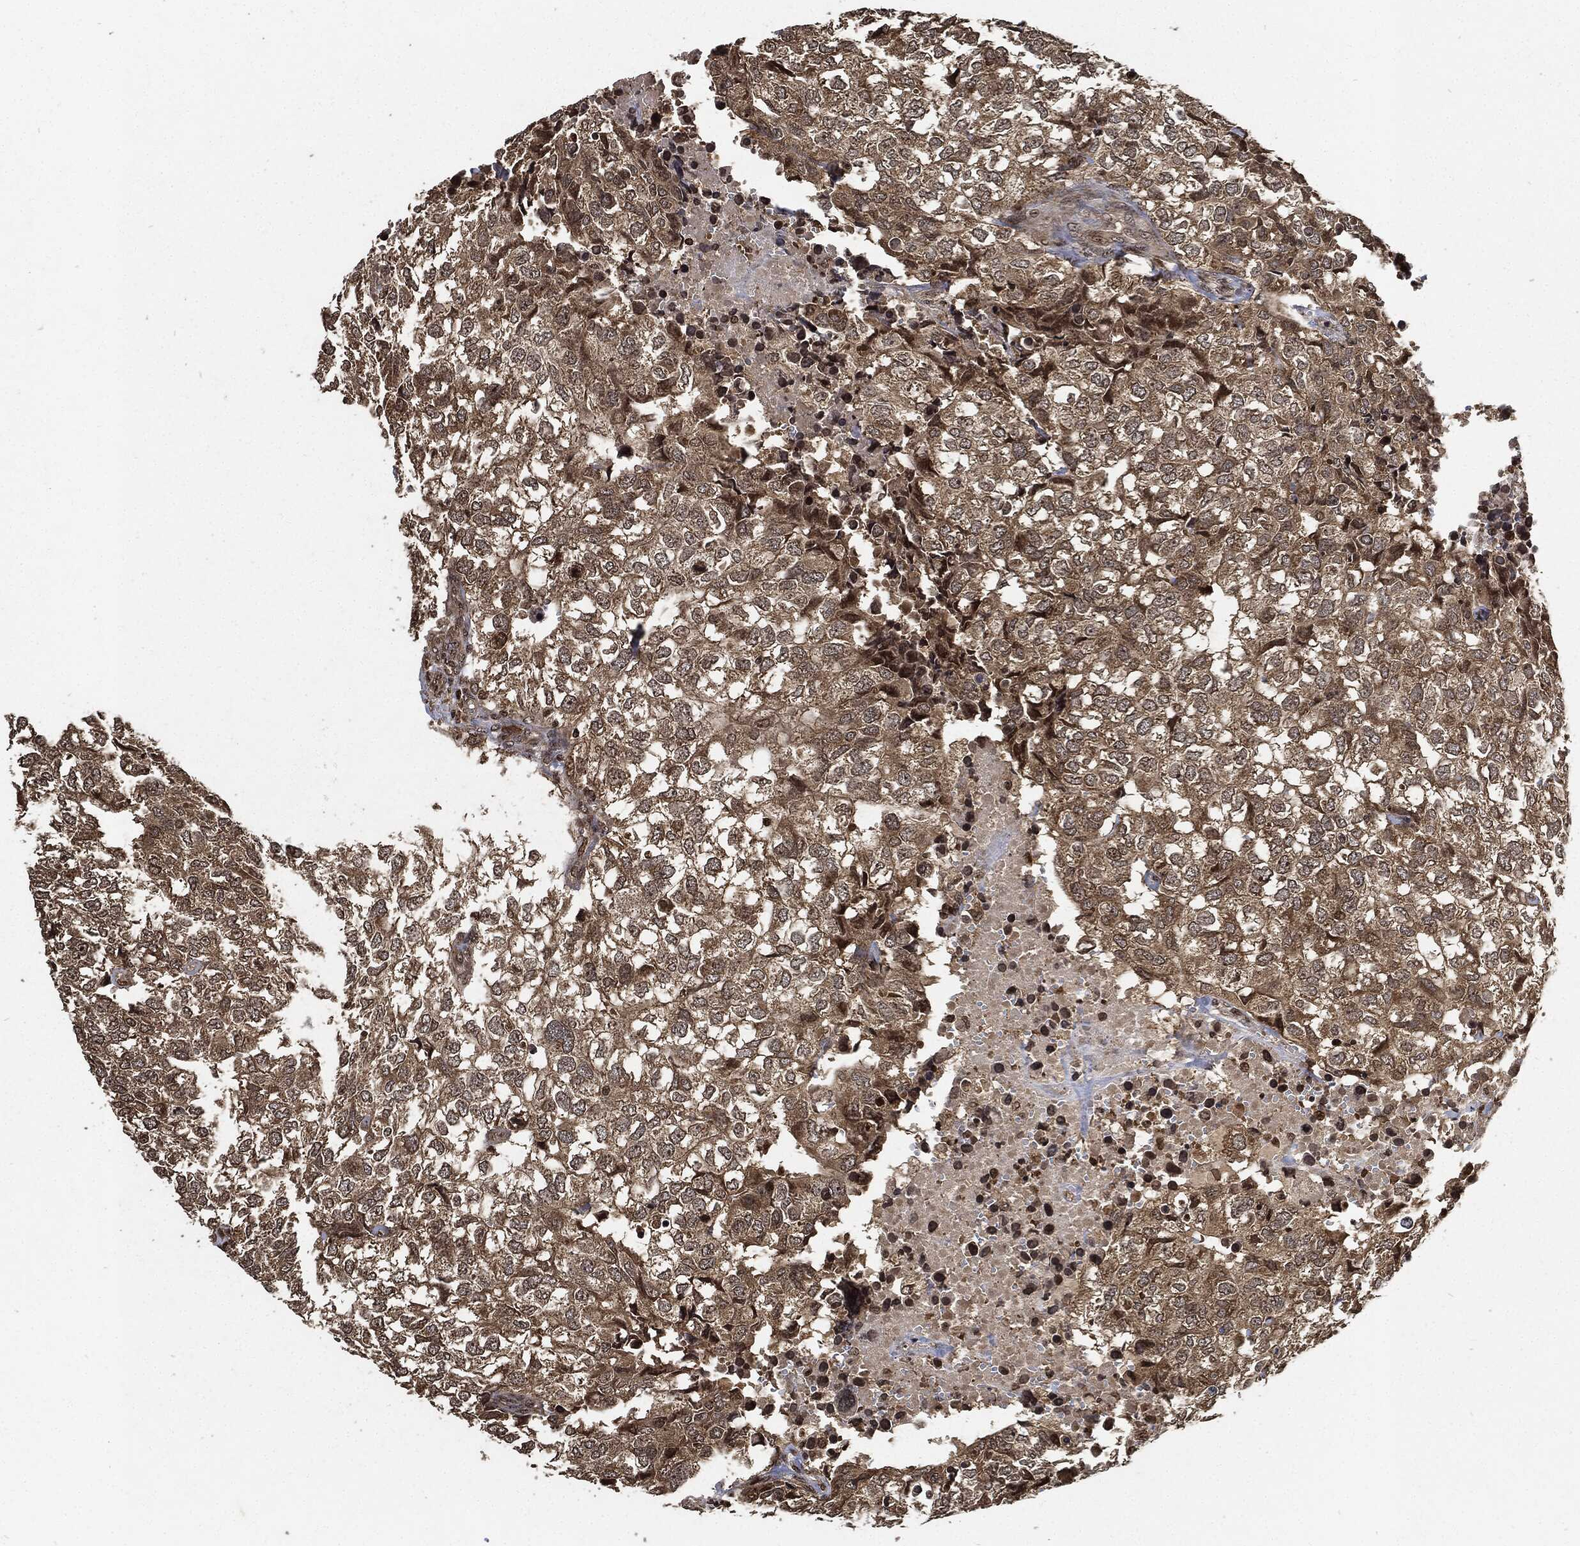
{"staining": {"intensity": "weak", "quantity": ">75%", "location": "cytoplasmic/membranous"}, "tissue": "breast cancer", "cell_type": "Tumor cells", "image_type": "cancer", "snomed": [{"axis": "morphology", "description": "Duct carcinoma"}, {"axis": "topography", "description": "Breast"}], "caption": "IHC (DAB (3,3'-diaminobenzidine)) staining of breast infiltrating ductal carcinoma exhibits weak cytoplasmic/membranous protein positivity in about >75% of tumor cells. (brown staining indicates protein expression, while blue staining denotes nuclei).", "gene": "PDK1", "patient": {"sex": "female", "age": 30}}